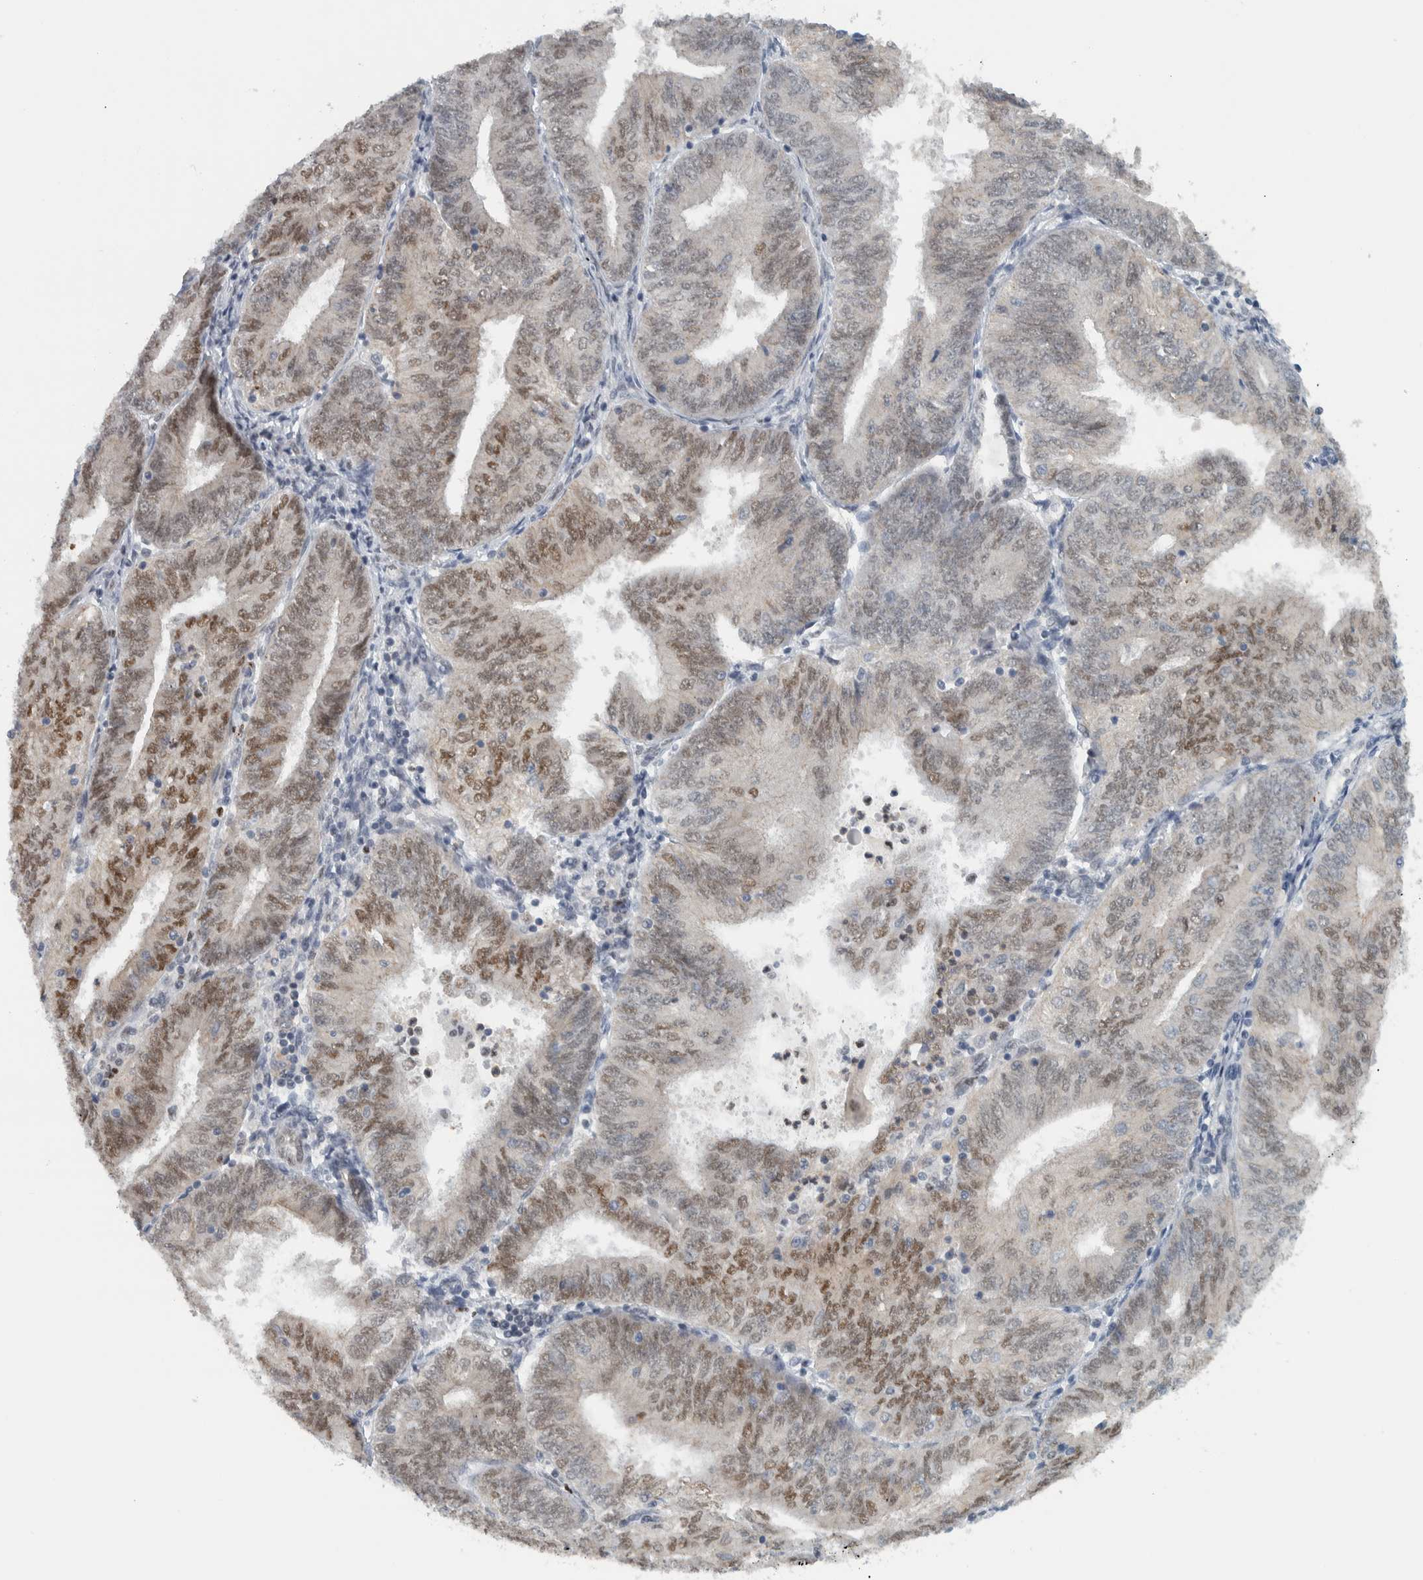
{"staining": {"intensity": "weak", "quantity": ">75%", "location": "cytoplasmic/membranous,nuclear"}, "tissue": "endometrial cancer", "cell_type": "Tumor cells", "image_type": "cancer", "snomed": [{"axis": "morphology", "description": "Adenocarcinoma, NOS"}, {"axis": "topography", "description": "Endometrium"}], "caption": "Immunohistochemical staining of human endometrial adenocarcinoma exhibits weak cytoplasmic/membranous and nuclear protein staining in about >75% of tumor cells. The protein of interest is shown in brown color, while the nuclei are stained blue.", "gene": "ADPRM", "patient": {"sex": "female", "age": 58}}